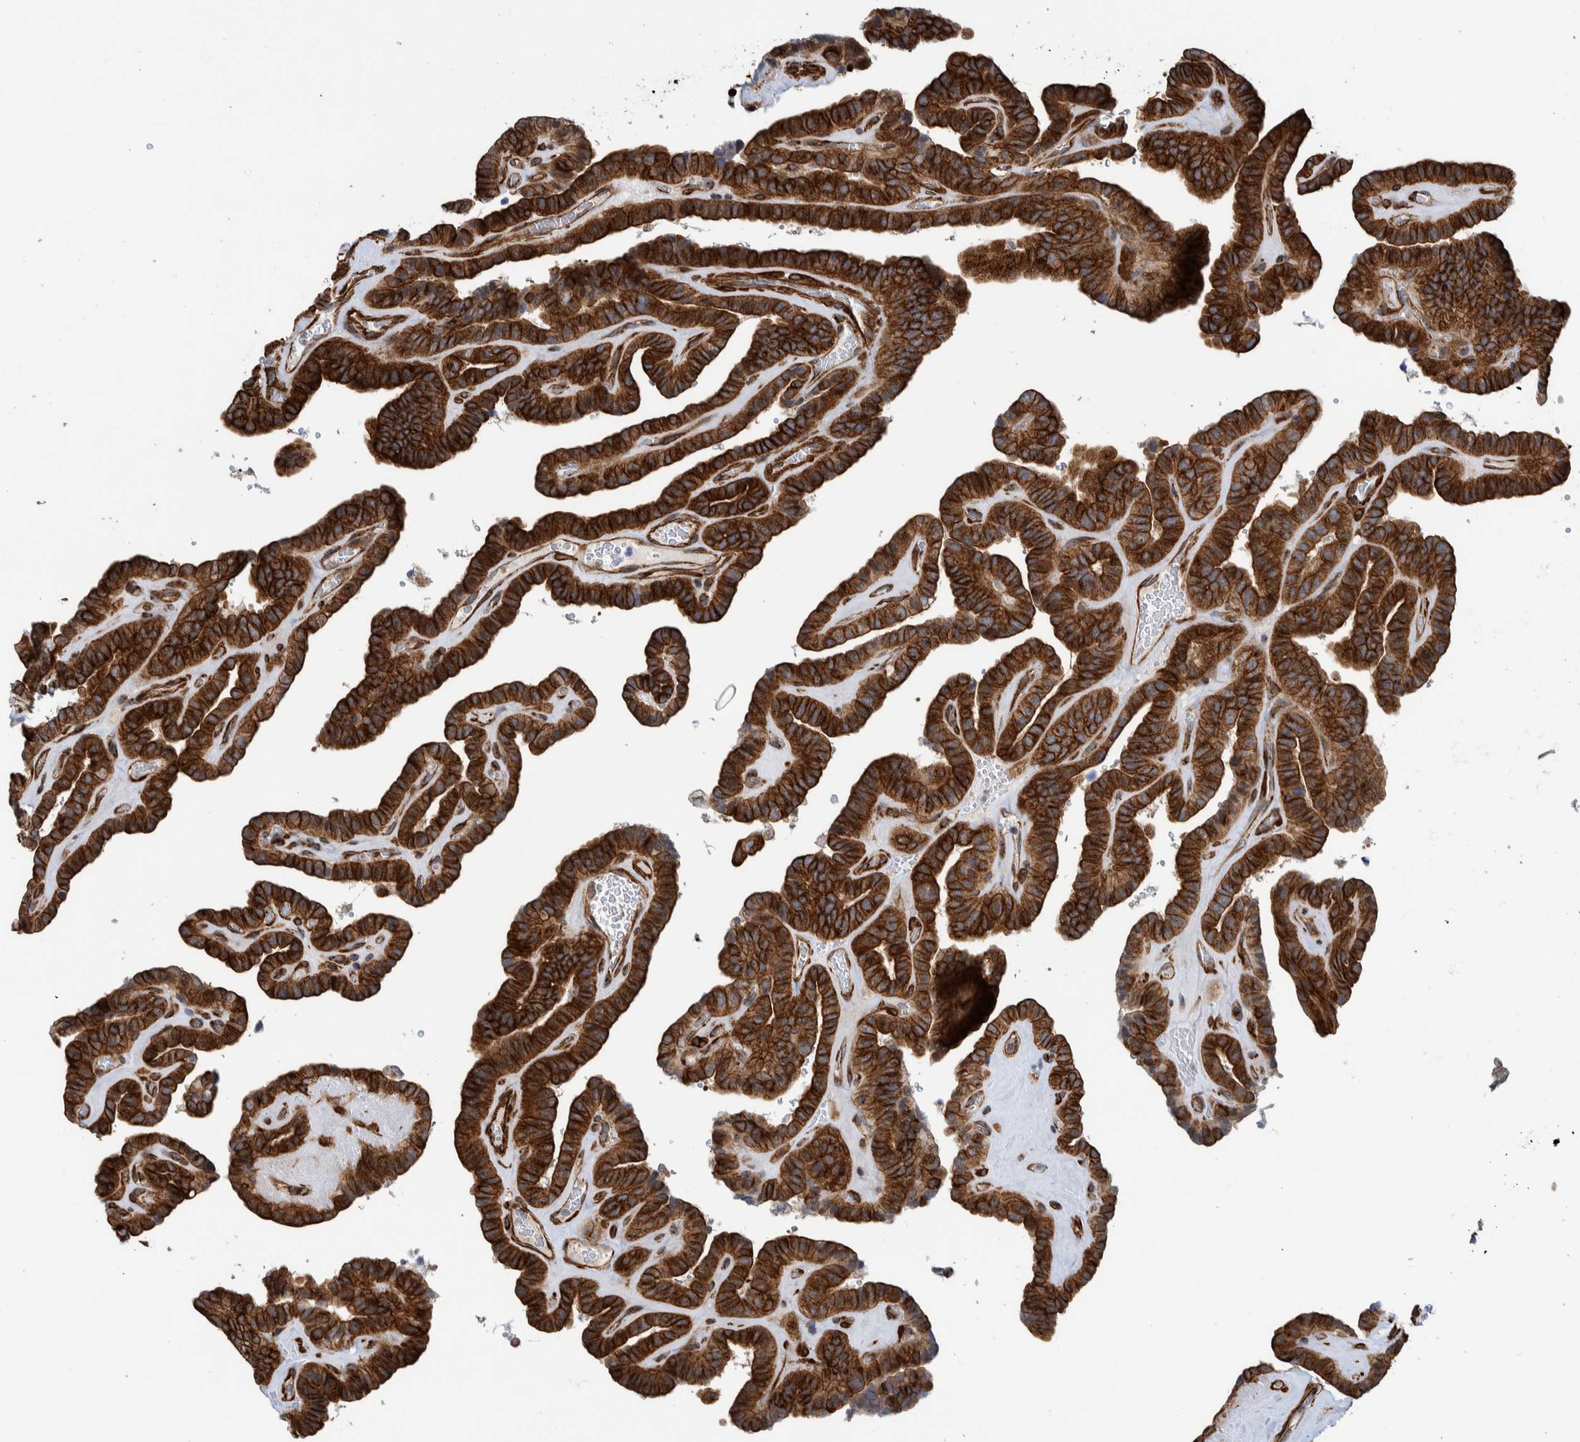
{"staining": {"intensity": "strong", "quantity": ">75%", "location": "cytoplasmic/membranous"}, "tissue": "thyroid cancer", "cell_type": "Tumor cells", "image_type": "cancer", "snomed": [{"axis": "morphology", "description": "Papillary adenocarcinoma, NOS"}, {"axis": "topography", "description": "Thyroid gland"}], "caption": "Tumor cells exhibit high levels of strong cytoplasmic/membranous staining in approximately >75% of cells in human thyroid papillary adenocarcinoma.", "gene": "CCDC57", "patient": {"sex": "male", "age": 77}}